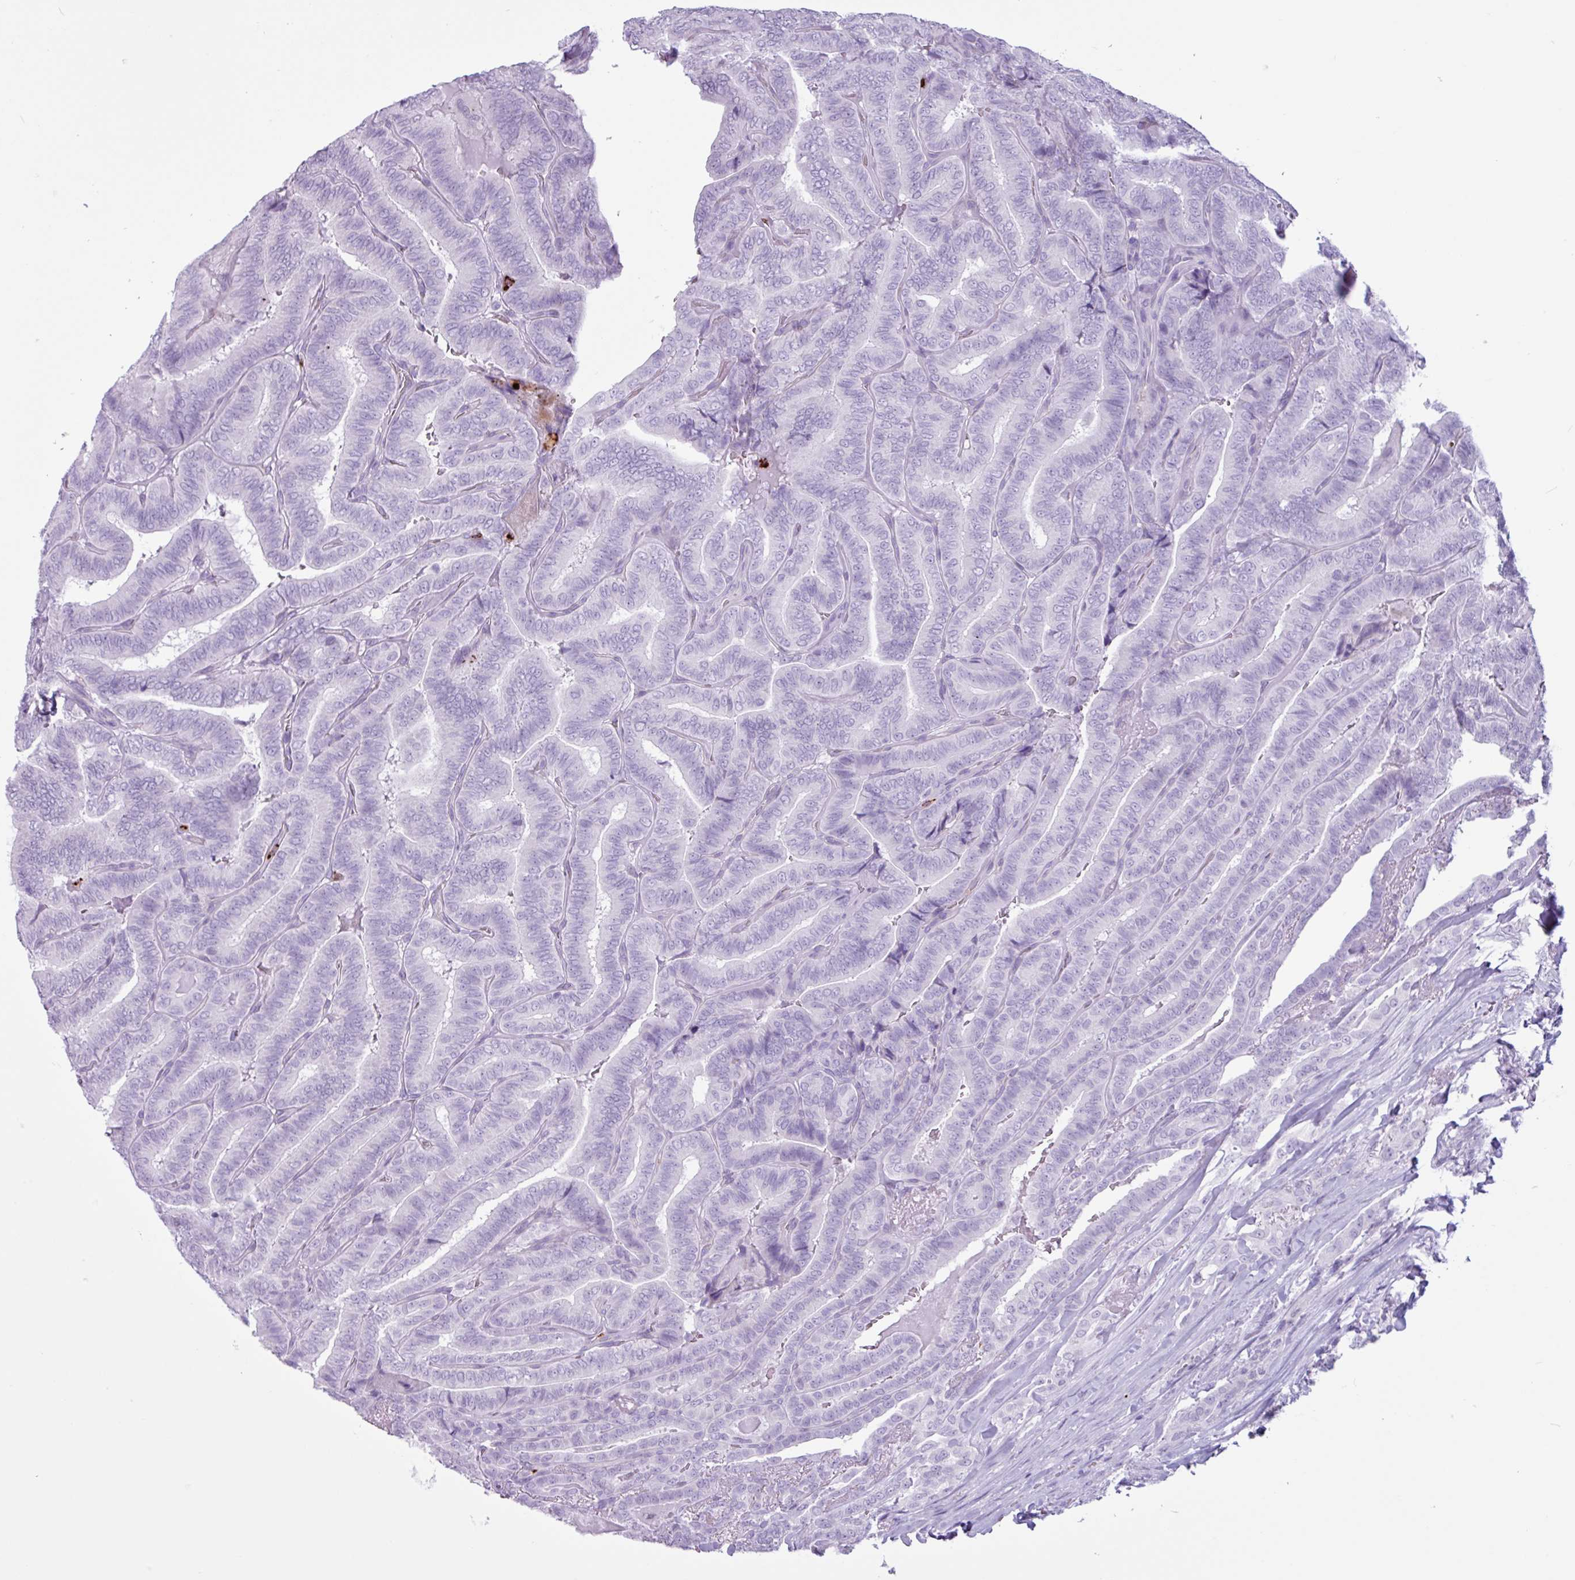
{"staining": {"intensity": "negative", "quantity": "none", "location": "none"}, "tissue": "thyroid cancer", "cell_type": "Tumor cells", "image_type": "cancer", "snomed": [{"axis": "morphology", "description": "Papillary adenocarcinoma, NOS"}, {"axis": "topography", "description": "Thyroid gland"}], "caption": "Thyroid cancer was stained to show a protein in brown. There is no significant positivity in tumor cells.", "gene": "TMEM178A", "patient": {"sex": "male", "age": 61}}